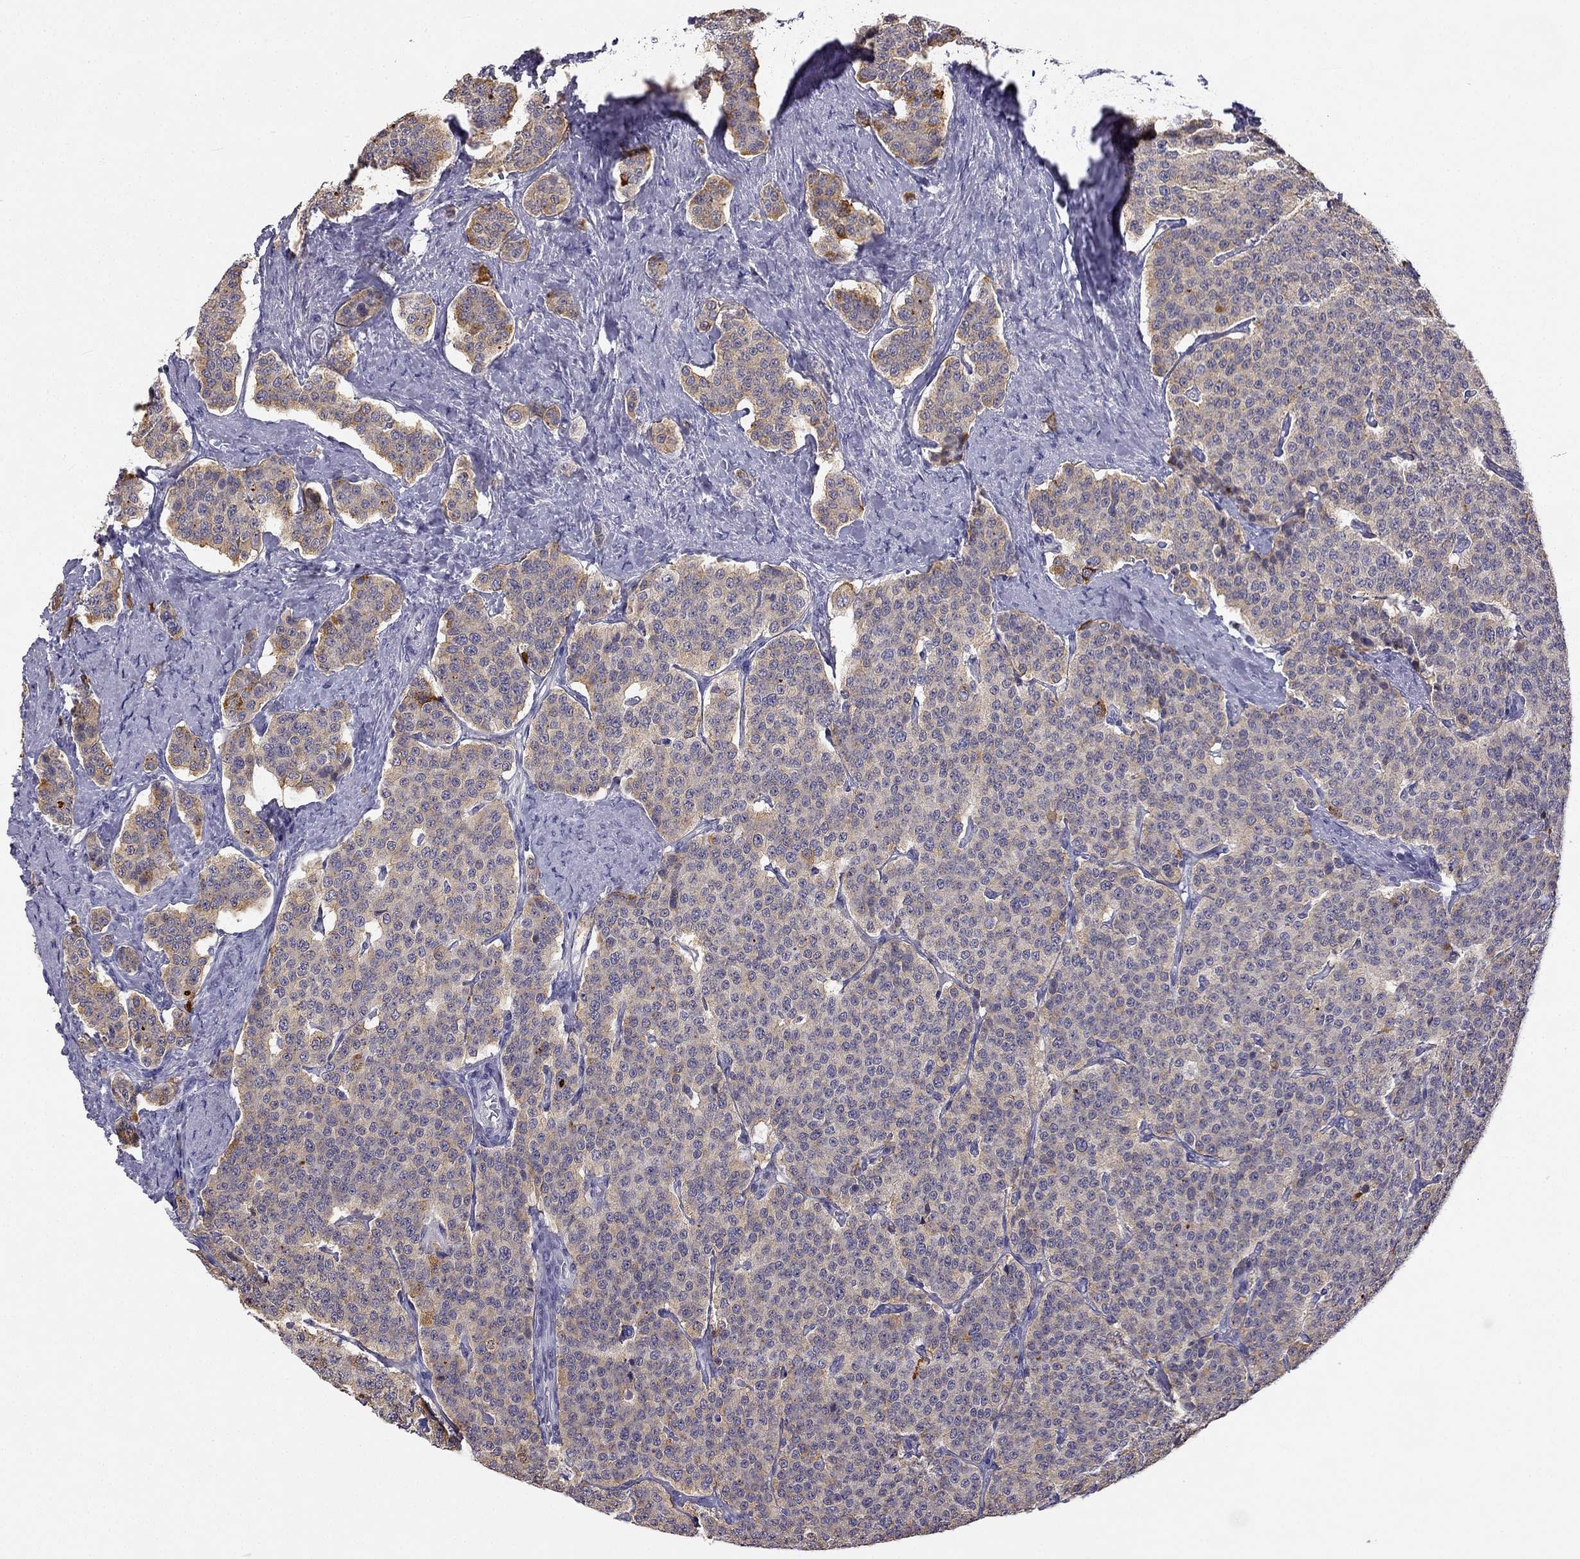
{"staining": {"intensity": "strong", "quantity": "<25%", "location": "cytoplasmic/membranous"}, "tissue": "carcinoid", "cell_type": "Tumor cells", "image_type": "cancer", "snomed": [{"axis": "morphology", "description": "Carcinoid, malignant, NOS"}, {"axis": "topography", "description": "Small intestine"}], "caption": "A brown stain shows strong cytoplasmic/membranous expression of a protein in human carcinoid tumor cells.", "gene": "C16orf89", "patient": {"sex": "female", "age": 58}}